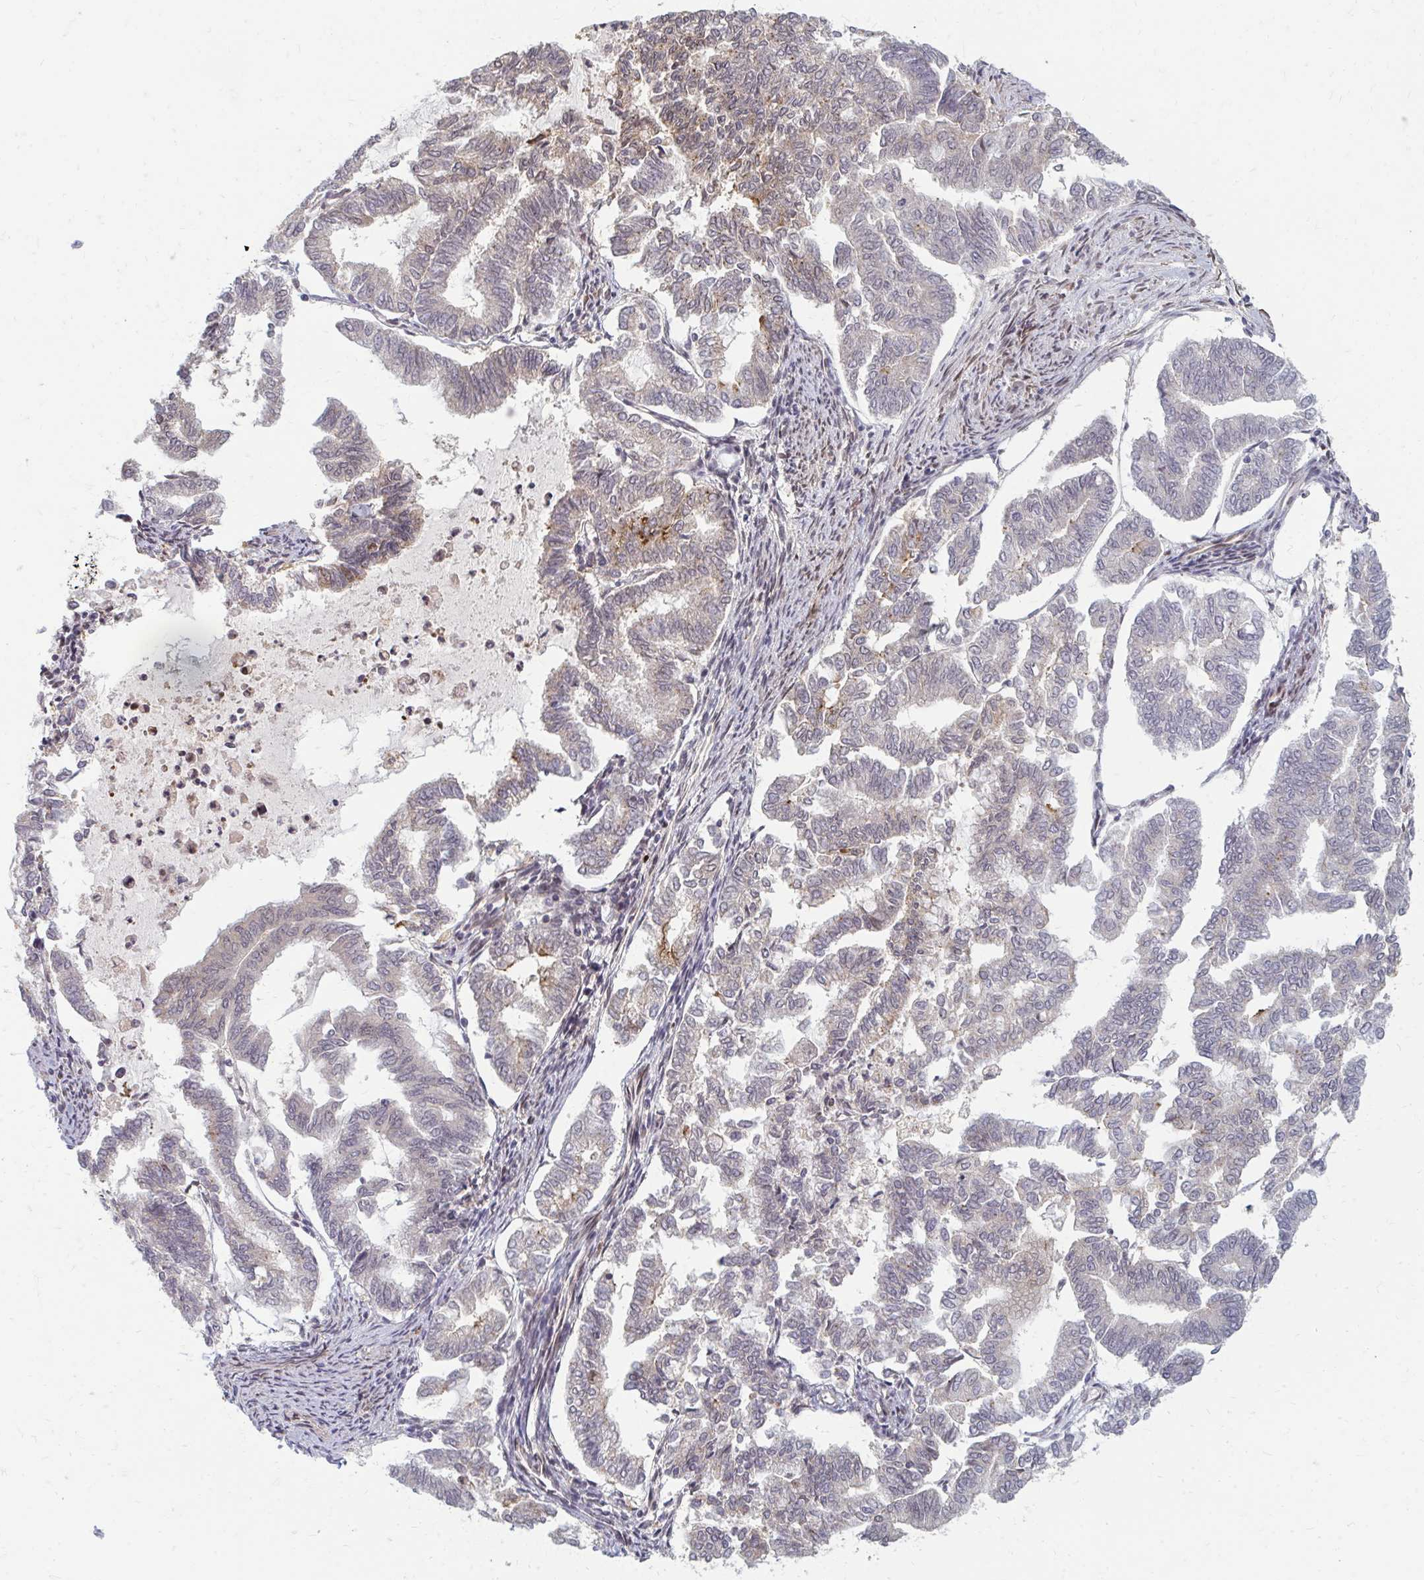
{"staining": {"intensity": "negative", "quantity": "none", "location": "none"}, "tissue": "endometrial cancer", "cell_type": "Tumor cells", "image_type": "cancer", "snomed": [{"axis": "morphology", "description": "Adenocarcinoma, NOS"}, {"axis": "topography", "description": "Endometrium"}], "caption": "Histopathology image shows no protein positivity in tumor cells of endometrial cancer (adenocarcinoma) tissue.", "gene": "ZNF285", "patient": {"sex": "female", "age": 79}}